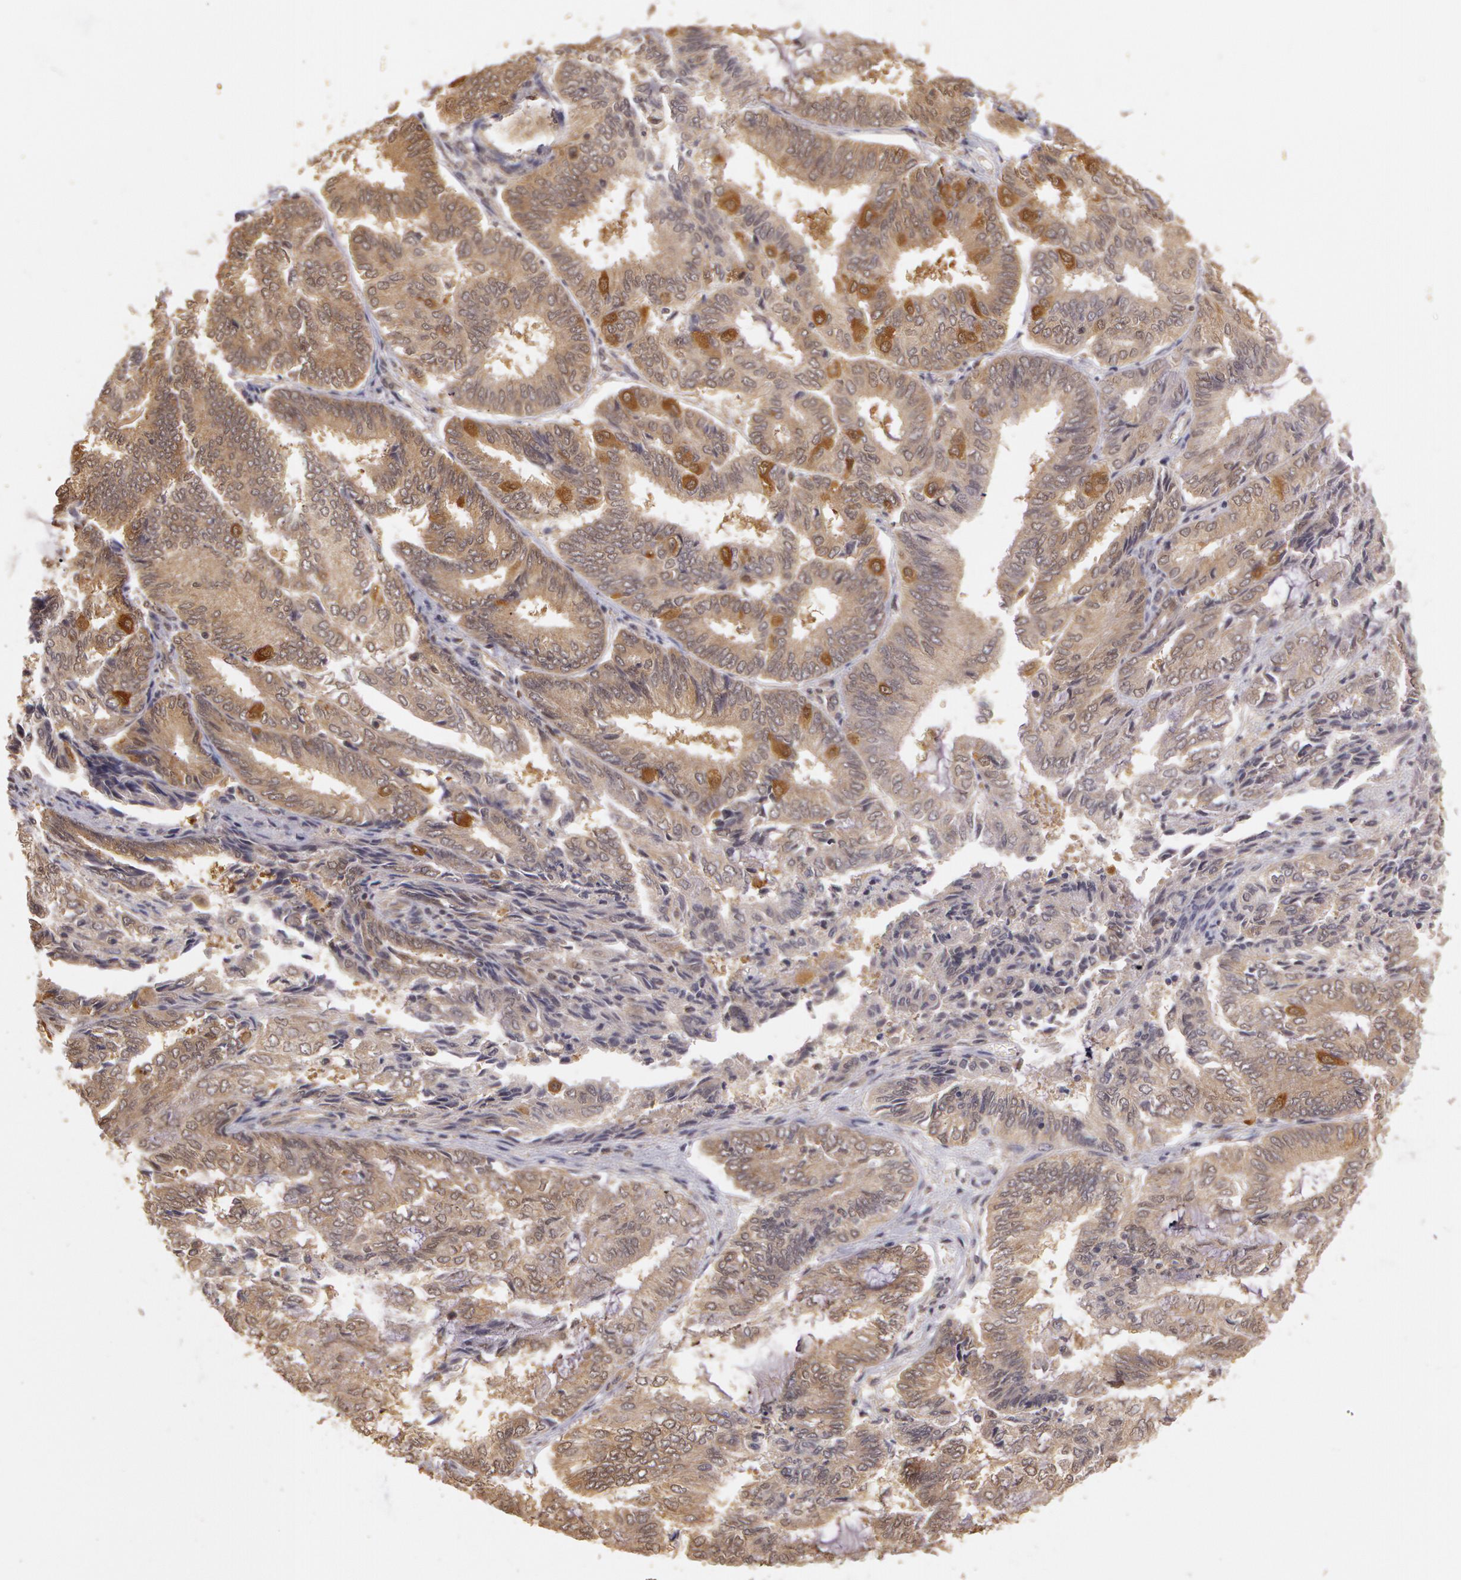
{"staining": {"intensity": "weak", "quantity": ">75%", "location": "cytoplasmic/membranous"}, "tissue": "endometrial cancer", "cell_type": "Tumor cells", "image_type": "cancer", "snomed": [{"axis": "morphology", "description": "Adenocarcinoma, NOS"}, {"axis": "topography", "description": "Endometrium"}], "caption": "Endometrial cancer (adenocarcinoma) was stained to show a protein in brown. There is low levels of weak cytoplasmic/membranous staining in about >75% of tumor cells.", "gene": "AHSA1", "patient": {"sex": "female", "age": 59}}